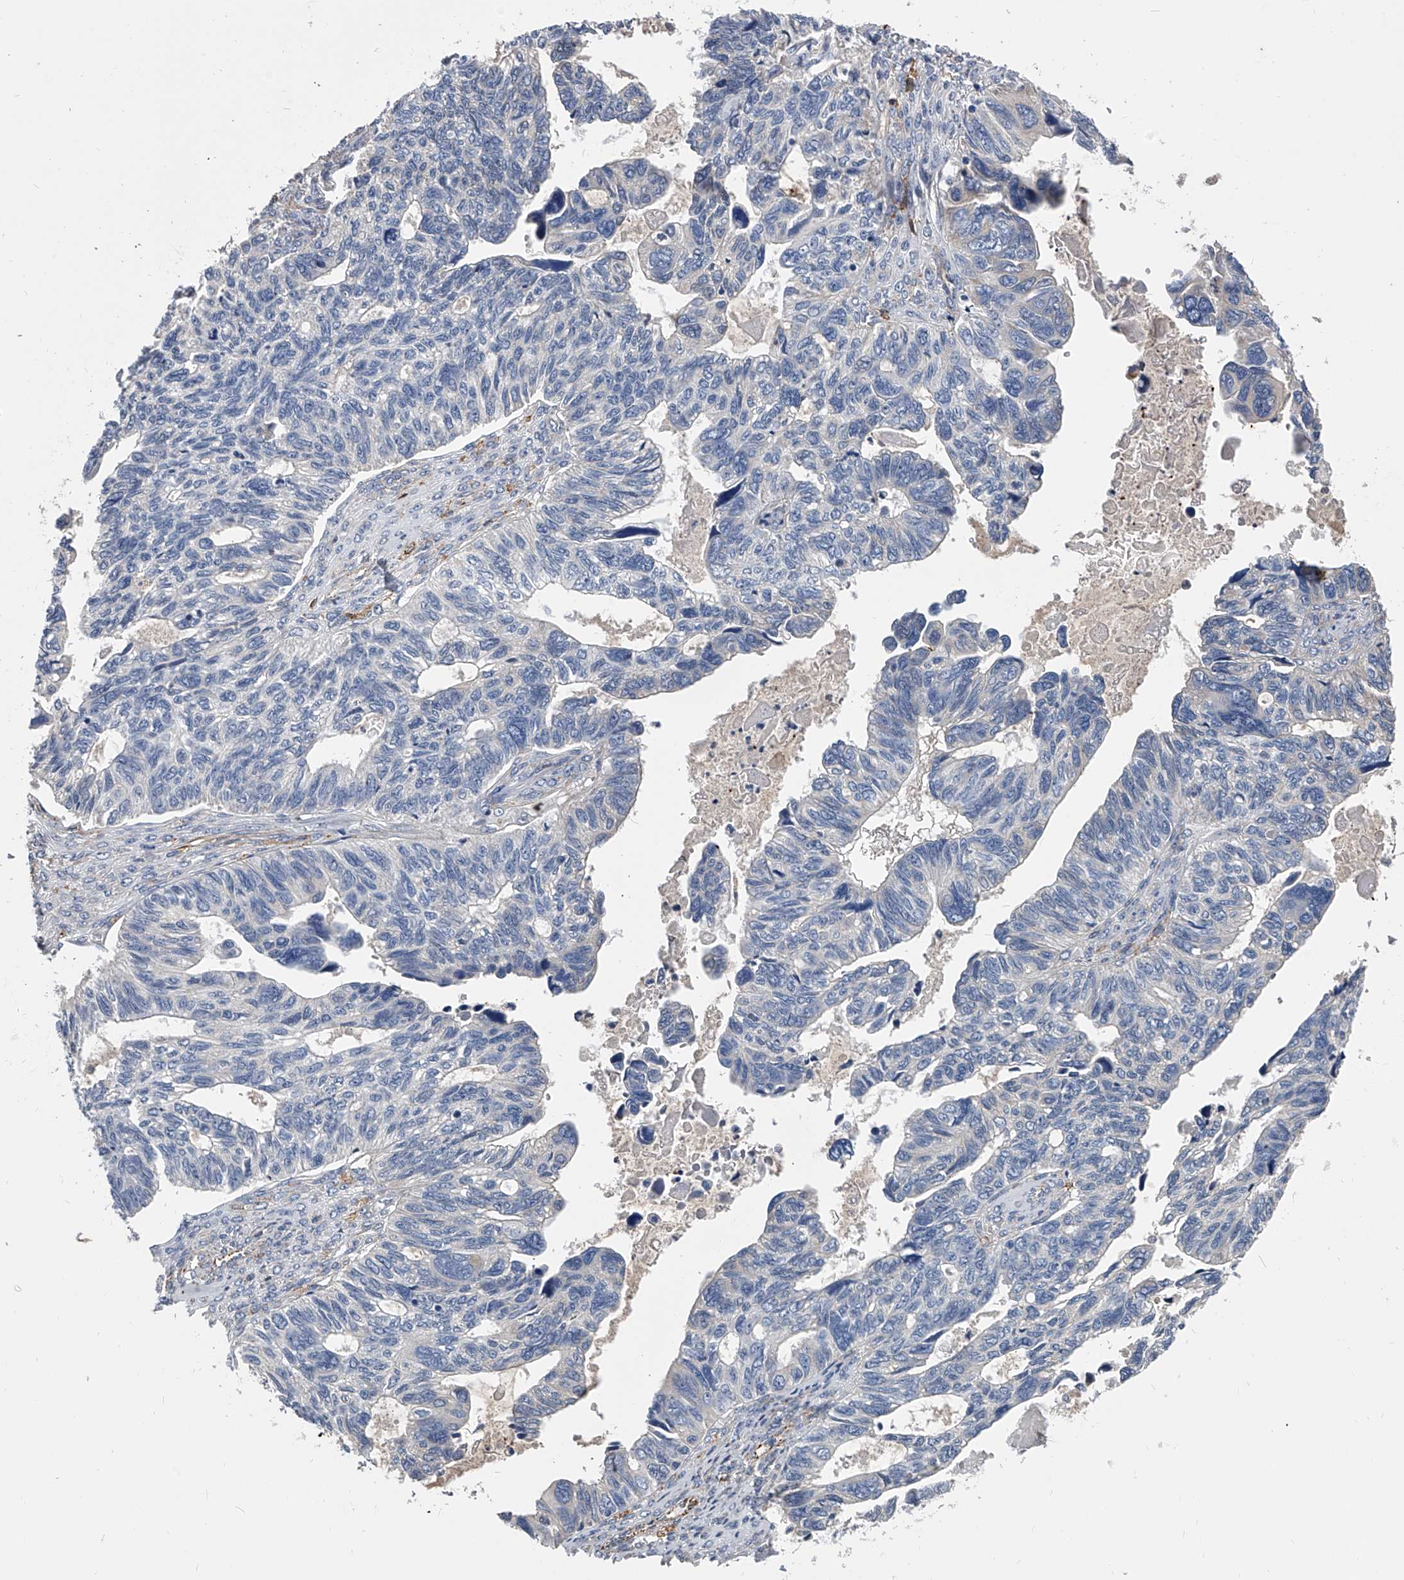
{"staining": {"intensity": "negative", "quantity": "none", "location": "none"}, "tissue": "ovarian cancer", "cell_type": "Tumor cells", "image_type": "cancer", "snomed": [{"axis": "morphology", "description": "Cystadenocarcinoma, serous, NOS"}, {"axis": "topography", "description": "Ovary"}], "caption": "Immunohistochemical staining of ovarian cancer (serous cystadenocarcinoma) exhibits no significant staining in tumor cells. (Stains: DAB immunohistochemistry (IHC) with hematoxylin counter stain, Microscopy: brightfield microscopy at high magnification).", "gene": "EFCAB7", "patient": {"sex": "female", "age": 79}}